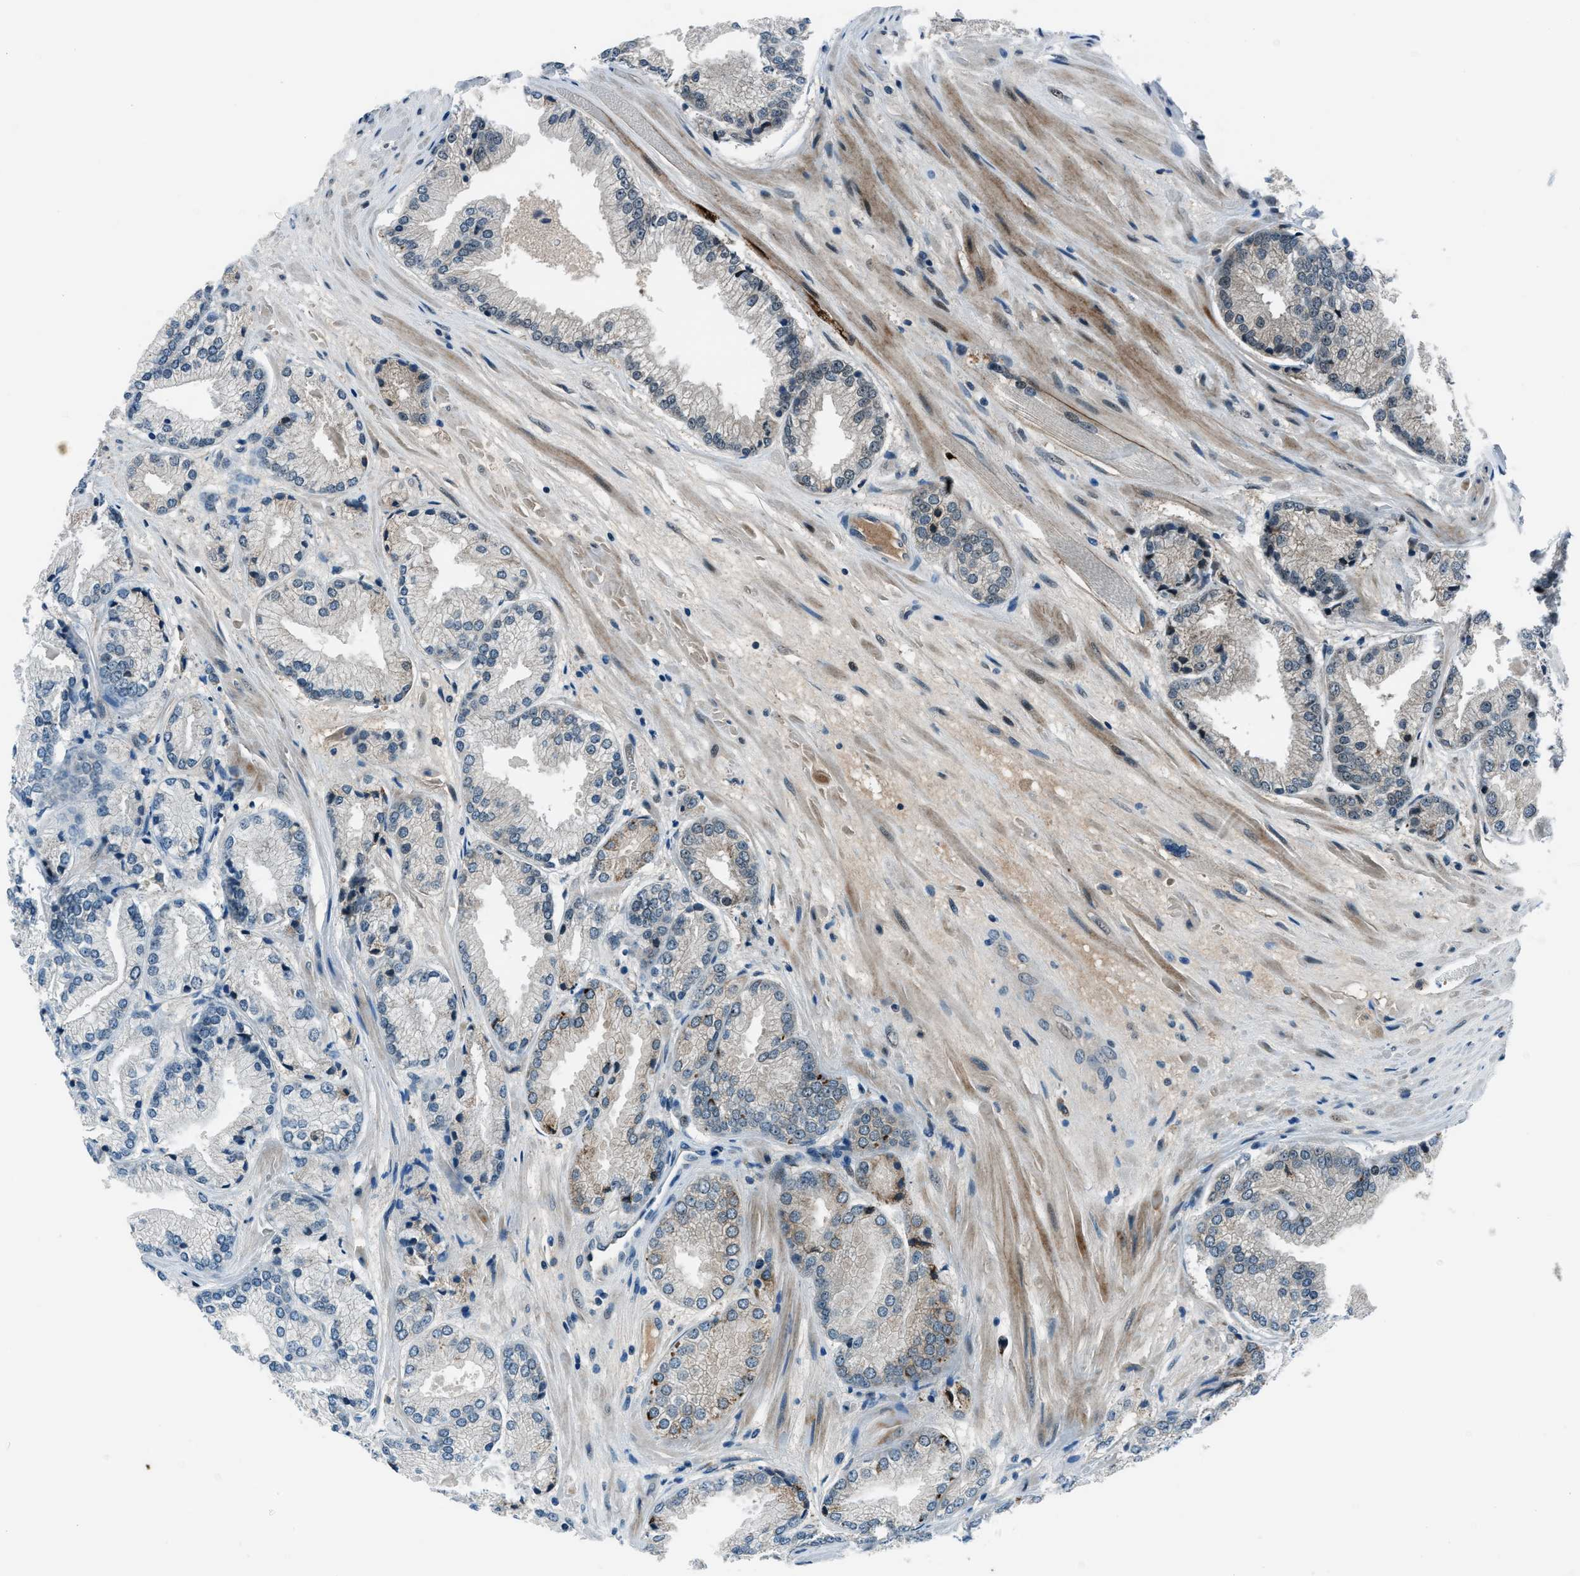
{"staining": {"intensity": "negative", "quantity": "none", "location": "none"}, "tissue": "prostate cancer", "cell_type": "Tumor cells", "image_type": "cancer", "snomed": [{"axis": "morphology", "description": "Adenocarcinoma, High grade"}, {"axis": "topography", "description": "Prostate"}], "caption": "Tumor cells are negative for protein expression in human prostate cancer. (Stains: DAB (3,3'-diaminobenzidine) immunohistochemistry (IHC) with hematoxylin counter stain, Microscopy: brightfield microscopy at high magnification).", "gene": "ACTL9", "patient": {"sex": "male", "age": 59}}